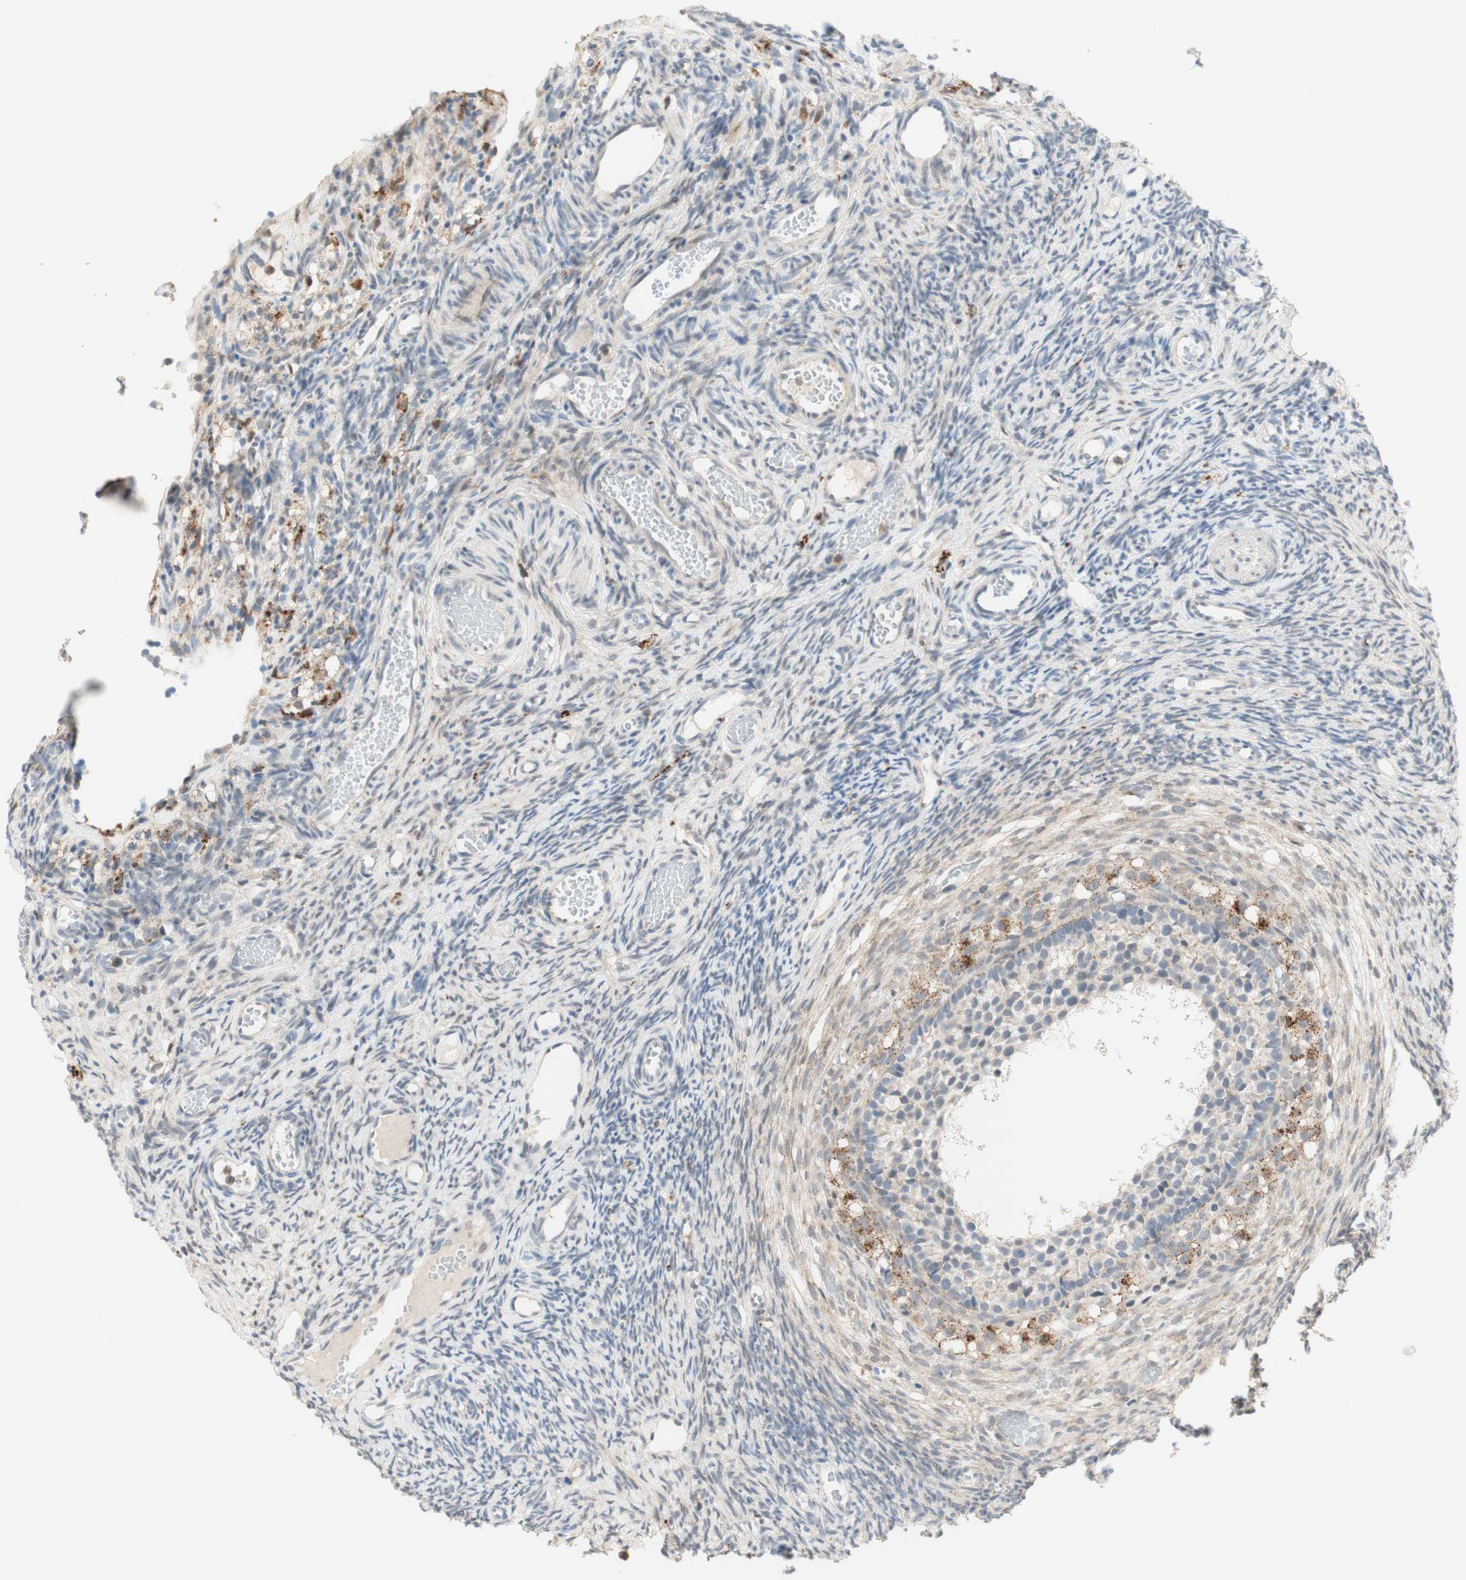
{"staining": {"intensity": "weak", "quantity": ">75%", "location": "cytoplasmic/membranous"}, "tissue": "ovary", "cell_type": "Follicle cells", "image_type": "normal", "snomed": [{"axis": "morphology", "description": "Normal tissue, NOS"}, {"axis": "topography", "description": "Ovary"}], "caption": "Normal ovary shows weak cytoplasmic/membranous expression in approximately >75% of follicle cells, visualized by immunohistochemistry. The staining is performed using DAB (3,3'-diaminobenzidine) brown chromogen to label protein expression. The nuclei are counter-stained blue using hematoxylin.", "gene": "GAPT", "patient": {"sex": "female", "age": 35}}